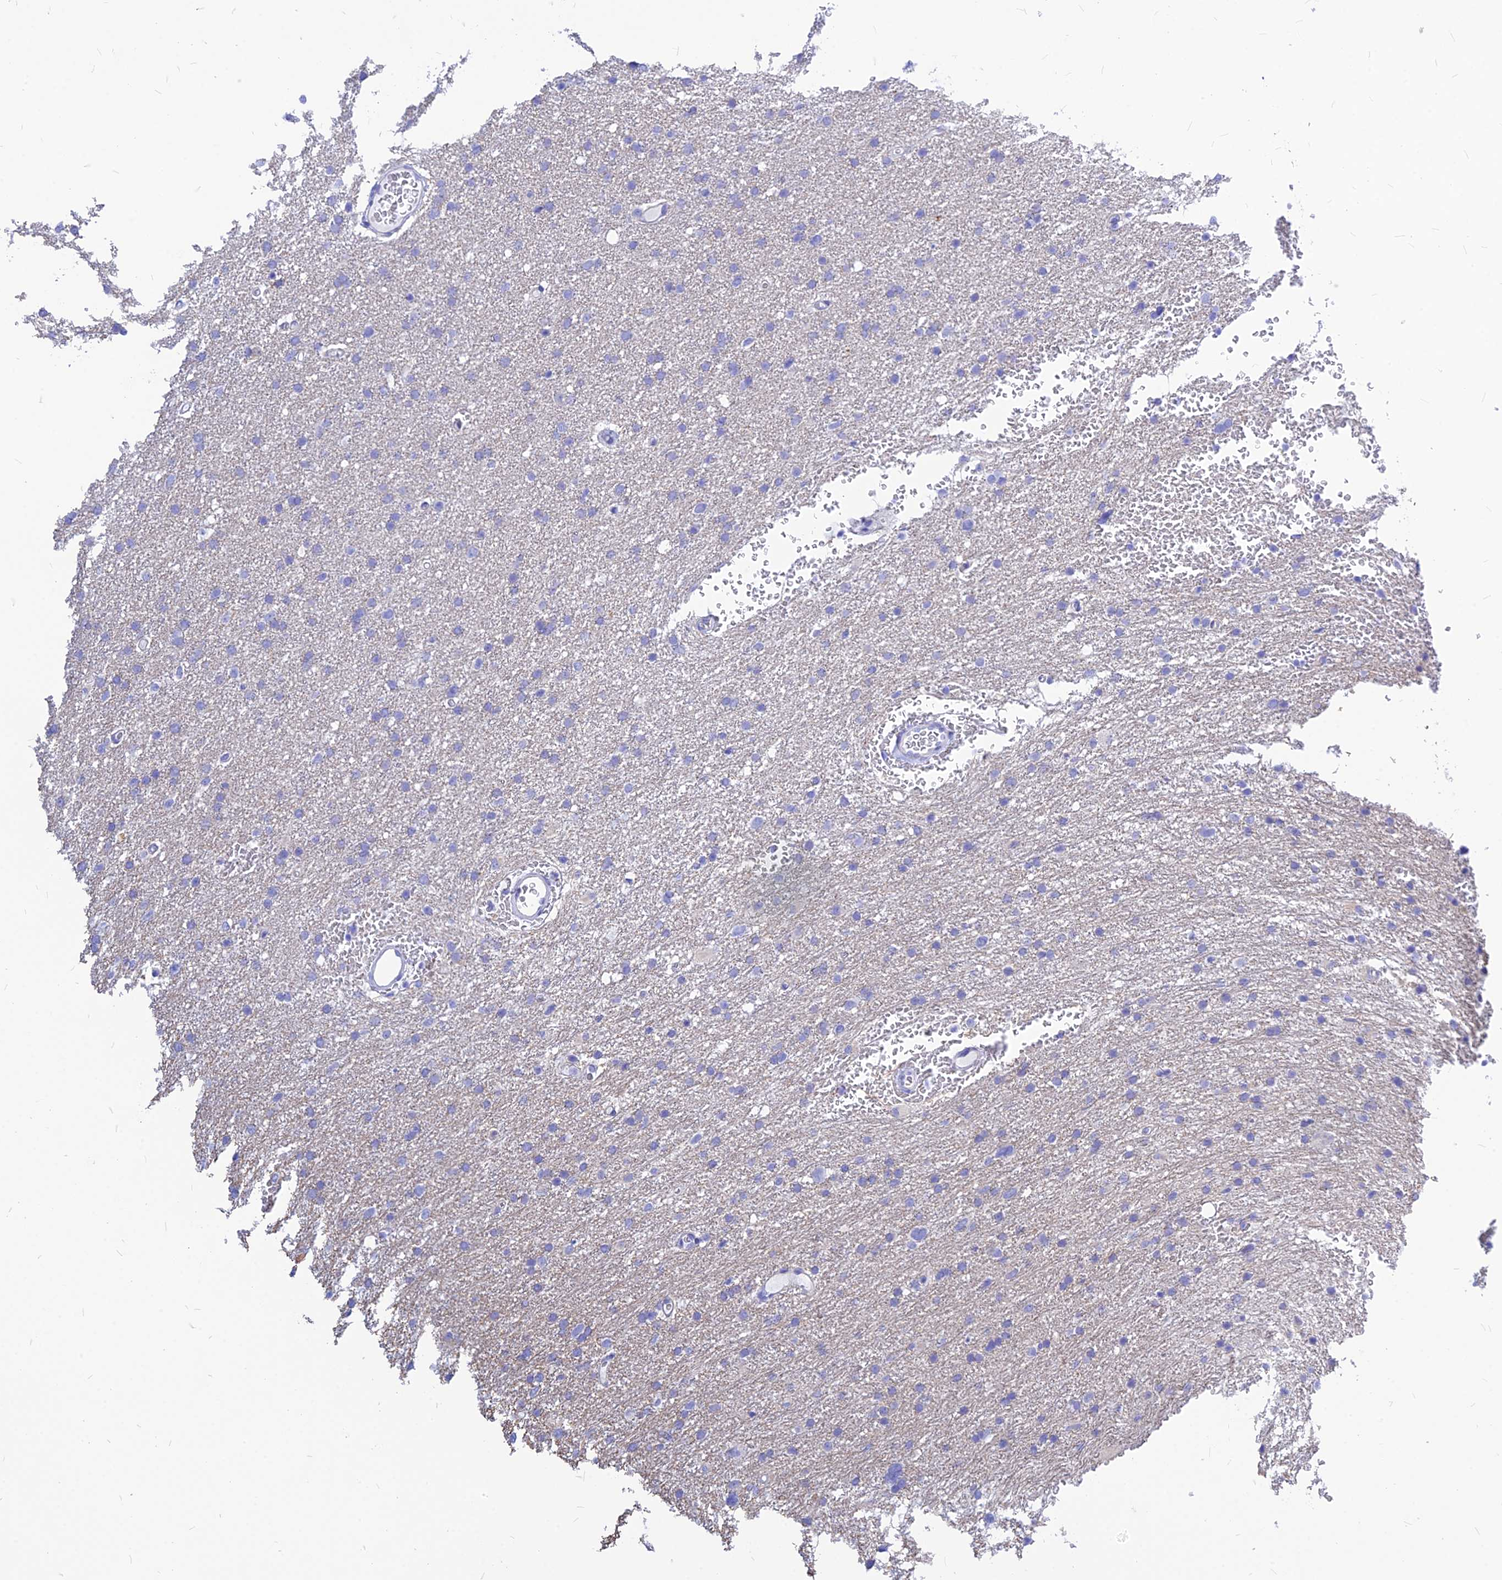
{"staining": {"intensity": "negative", "quantity": "none", "location": "none"}, "tissue": "glioma", "cell_type": "Tumor cells", "image_type": "cancer", "snomed": [{"axis": "morphology", "description": "Glioma, malignant, High grade"}, {"axis": "topography", "description": "Cerebral cortex"}], "caption": "Immunohistochemical staining of glioma shows no significant positivity in tumor cells. Nuclei are stained in blue.", "gene": "CNOT6", "patient": {"sex": "female", "age": 36}}